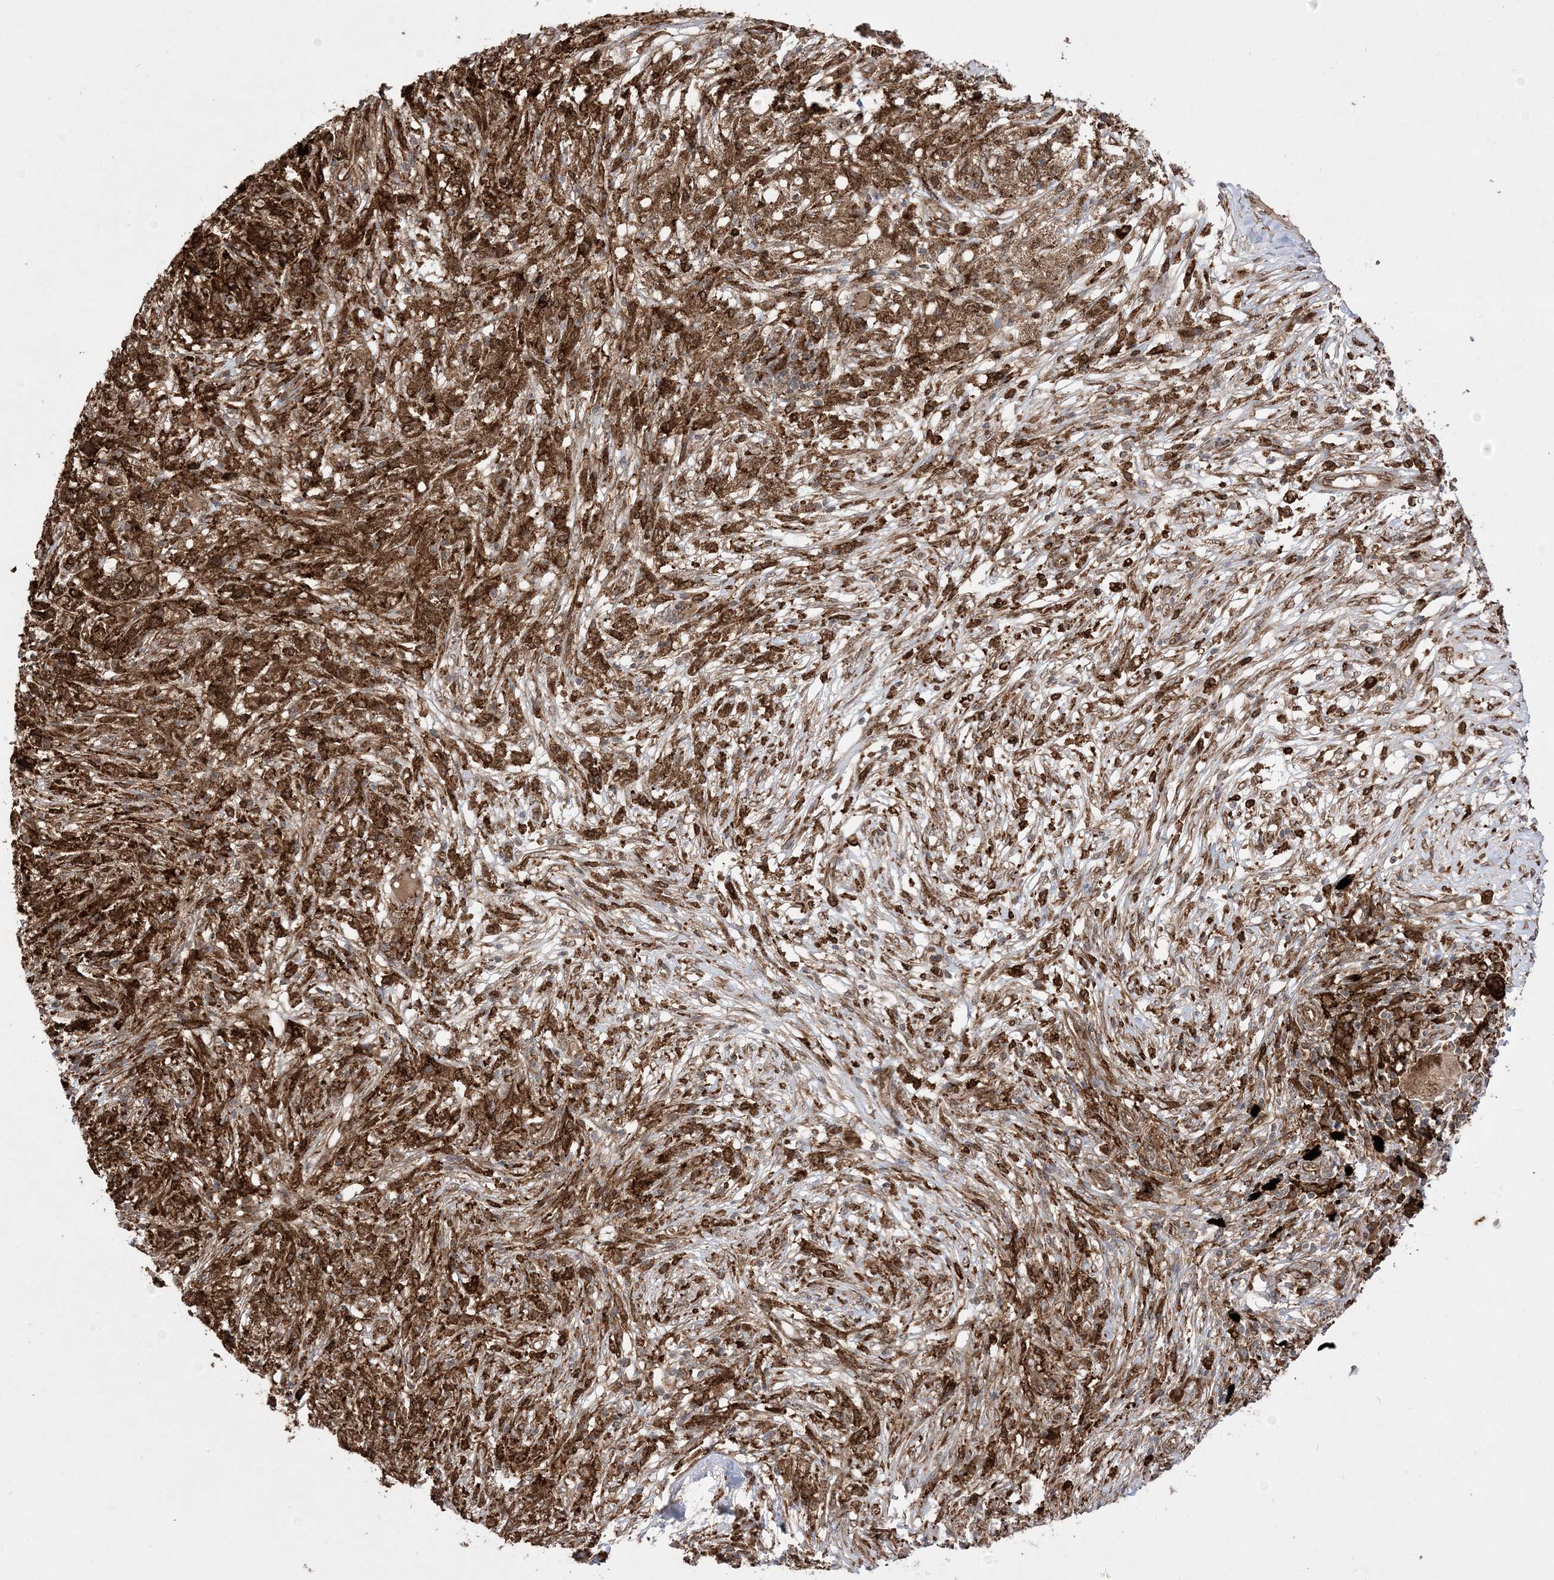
{"staining": {"intensity": "strong", "quantity": ">75%", "location": "cytoplasmic/membranous"}, "tissue": "ovarian cancer", "cell_type": "Tumor cells", "image_type": "cancer", "snomed": [{"axis": "morphology", "description": "Carcinoma, endometroid"}, {"axis": "topography", "description": "Ovary"}], "caption": "Approximately >75% of tumor cells in human endometroid carcinoma (ovarian) demonstrate strong cytoplasmic/membranous protein staining as visualized by brown immunohistochemical staining.", "gene": "EPC2", "patient": {"sex": "female", "age": 42}}